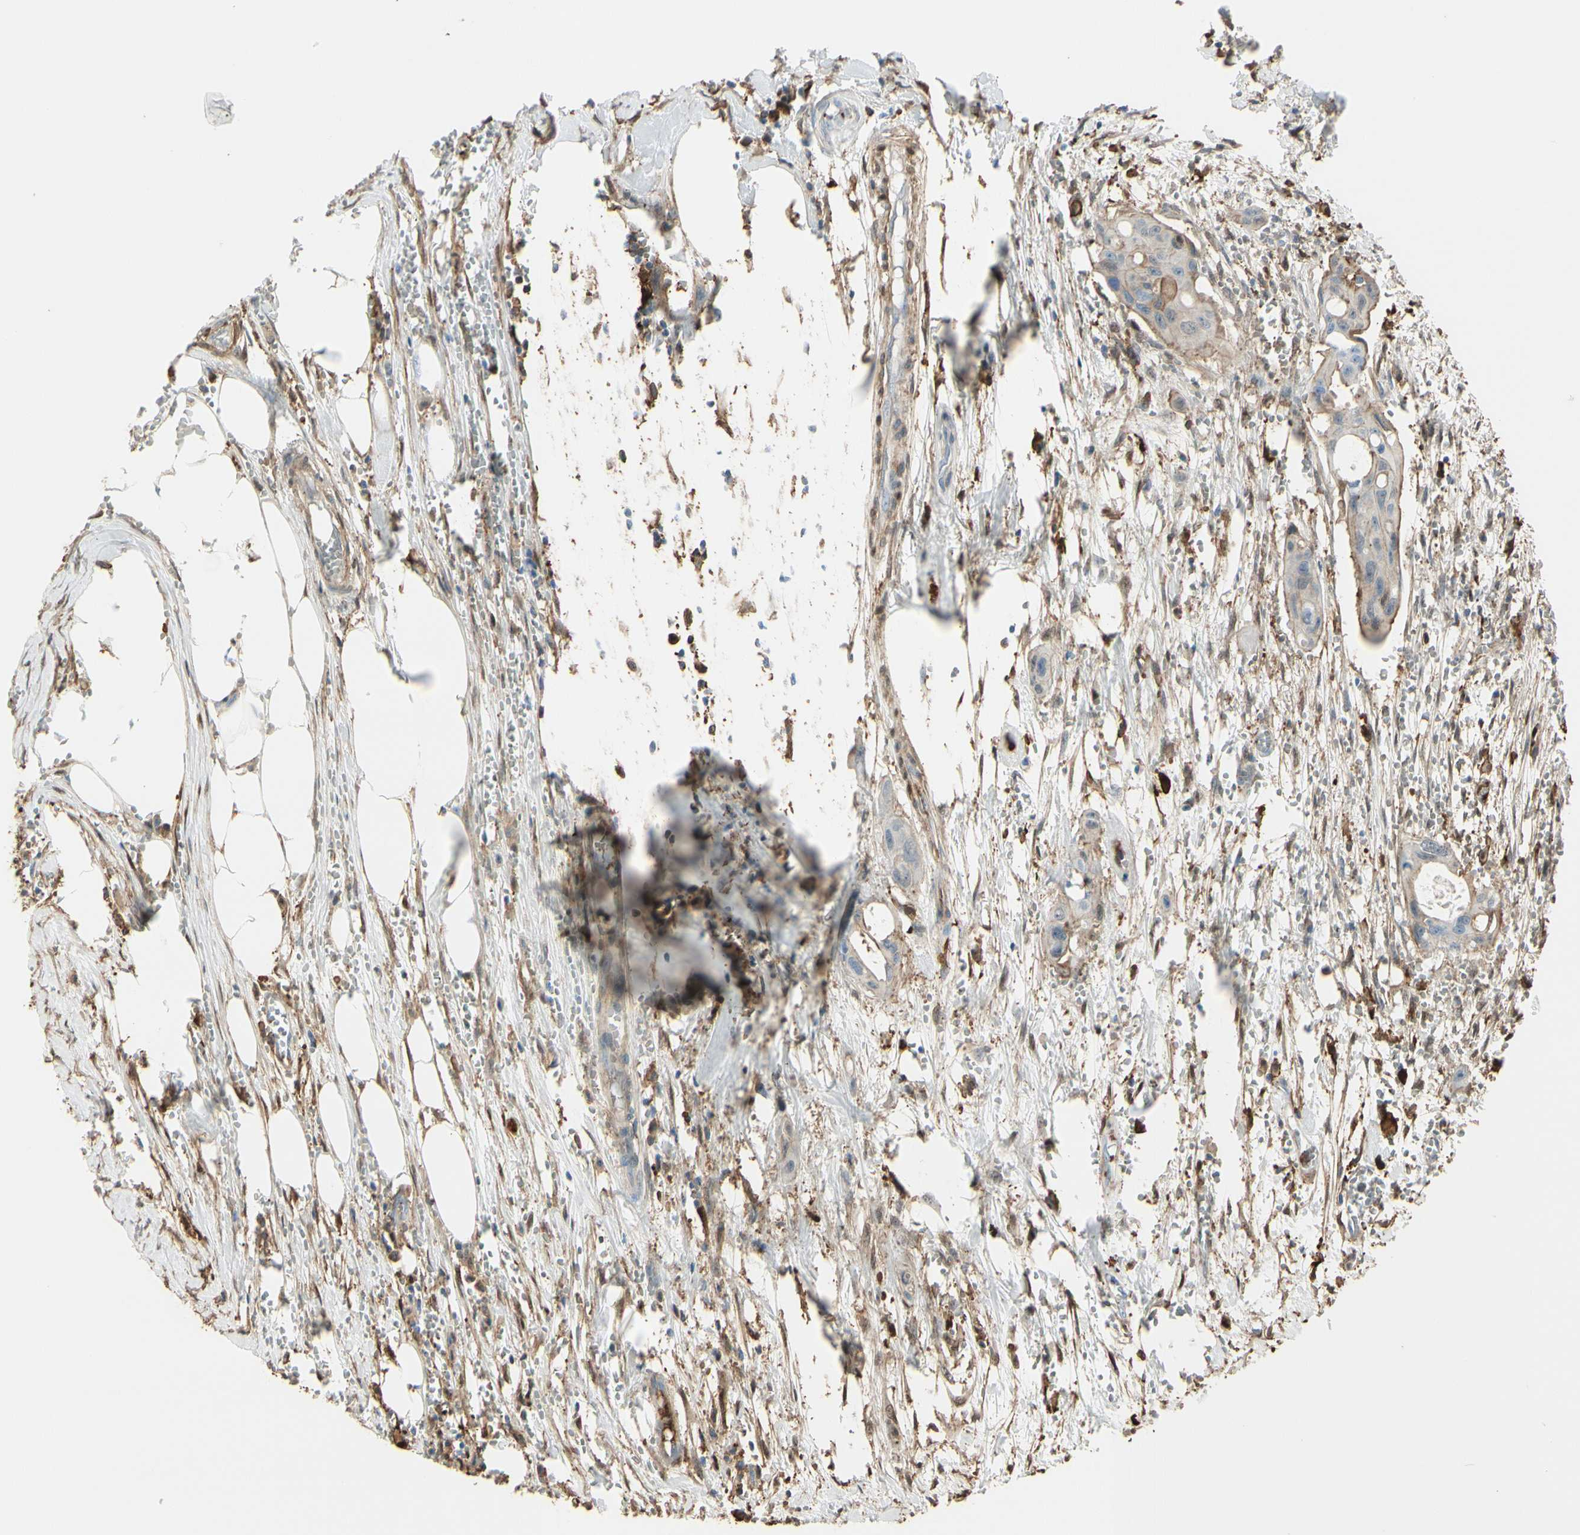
{"staining": {"intensity": "weak", "quantity": ">75%", "location": "cytoplasmic/membranous"}, "tissue": "colorectal cancer", "cell_type": "Tumor cells", "image_type": "cancer", "snomed": [{"axis": "morphology", "description": "Adenocarcinoma, NOS"}, {"axis": "topography", "description": "Colon"}], "caption": "A photomicrograph of colorectal cancer (adenocarcinoma) stained for a protein shows weak cytoplasmic/membranous brown staining in tumor cells. (DAB (3,3'-diaminobenzidine) IHC with brightfield microscopy, high magnification).", "gene": "GSN", "patient": {"sex": "female", "age": 57}}